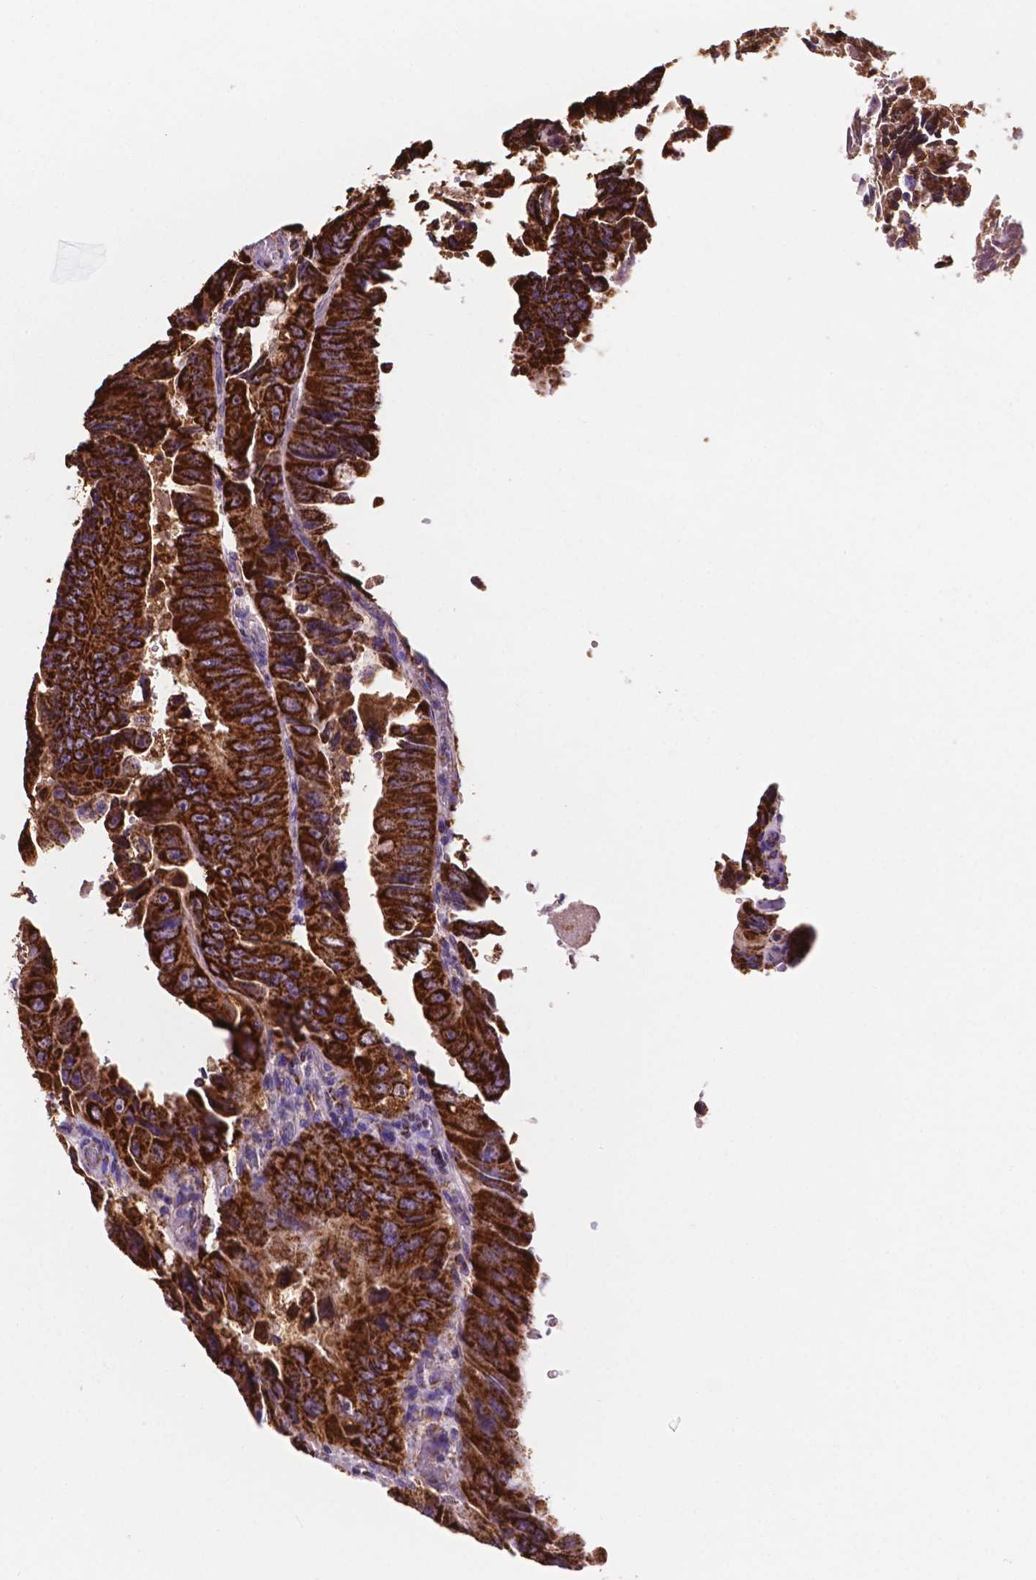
{"staining": {"intensity": "strong", "quantity": ">75%", "location": "cytoplasmic/membranous"}, "tissue": "colorectal cancer", "cell_type": "Tumor cells", "image_type": "cancer", "snomed": [{"axis": "morphology", "description": "Adenocarcinoma, NOS"}, {"axis": "topography", "description": "Colon"}], "caption": "Human colorectal cancer stained with a brown dye shows strong cytoplasmic/membranous positive staining in about >75% of tumor cells.", "gene": "HSPD1", "patient": {"sex": "female", "age": 84}}